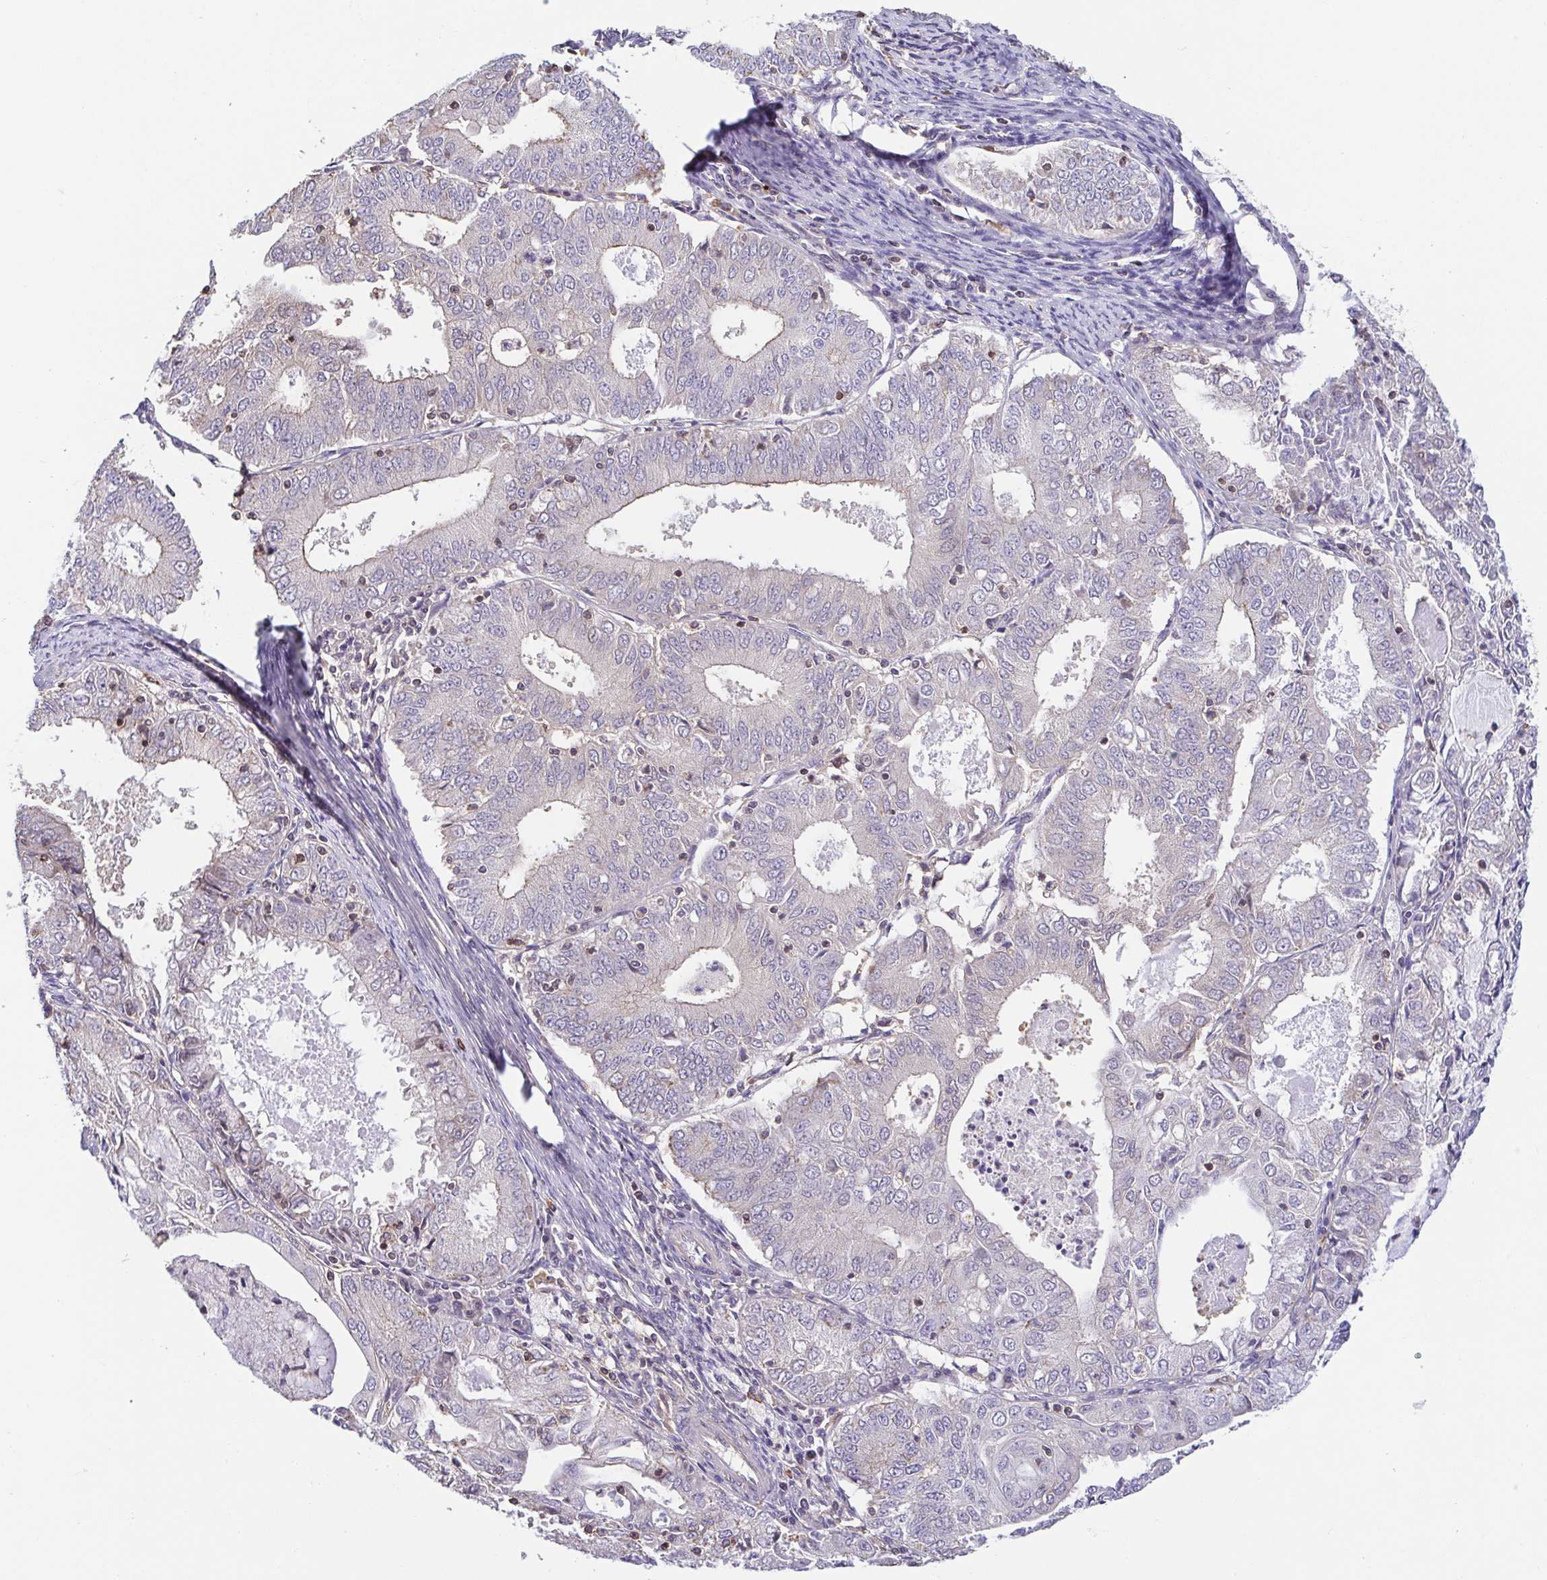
{"staining": {"intensity": "negative", "quantity": "none", "location": "none"}, "tissue": "endometrial cancer", "cell_type": "Tumor cells", "image_type": "cancer", "snomed": [{"axis": "morphology", "description": "Adenocarcinoma, NOS"}, {"axis": "topography", "description": "Endometrium"}], "caption": "A photomicrograph of human endometrial cancer (adenocarcinoma) is negative for staining in tumor cells. The staining was performed using DAB (3,3'-diaminobenzidine) to visualize the protein expression in brown, while the nuclei were stained in blue with hematoxylin (Magnification: 20x).", "gene": "PREPL", "patient": {"sex": "female", "age": 57}}